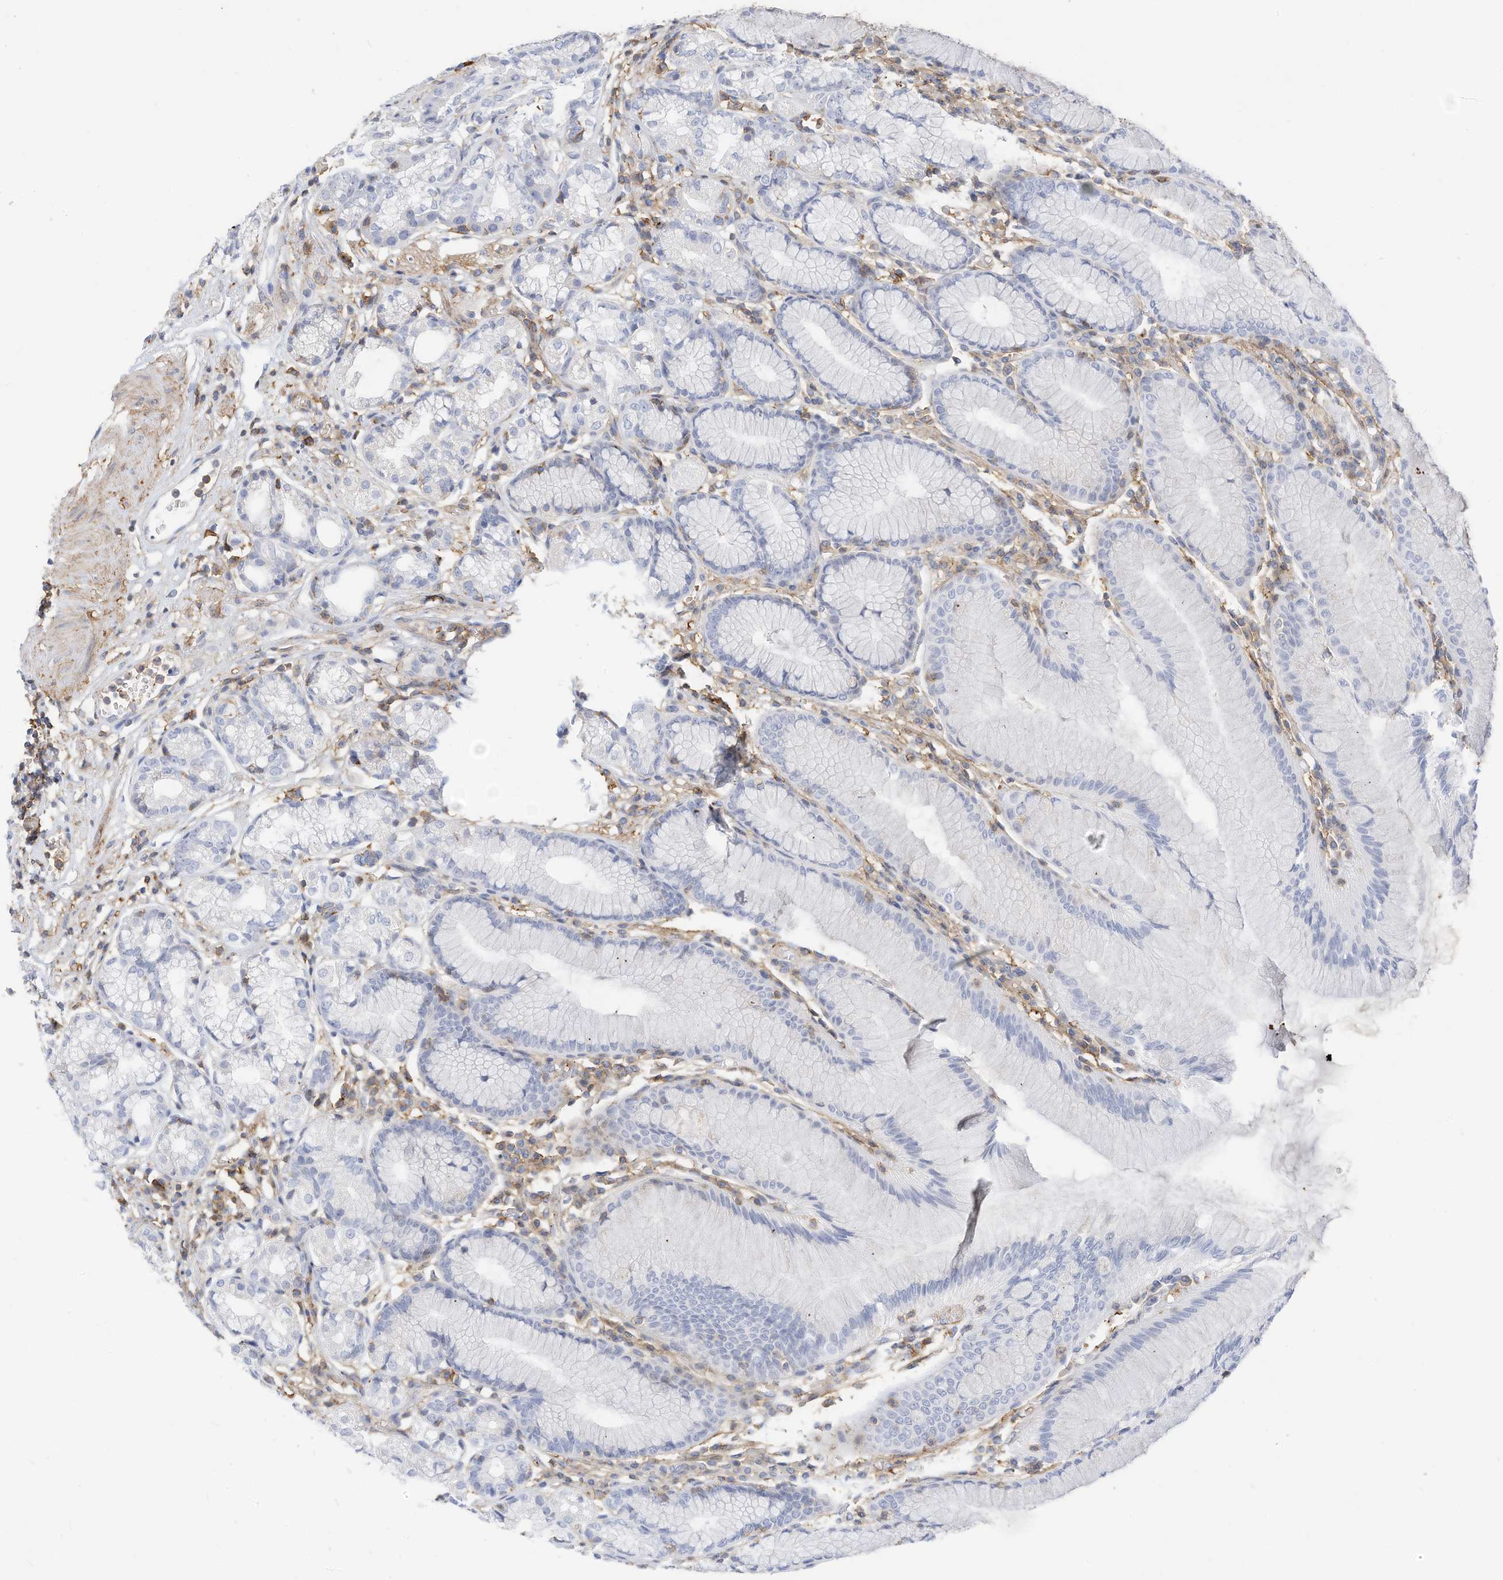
{"staining": {"intensity": "negative", "quantity": "none", "location": "none"}, "tissue": "stomach", "cell_type": "Glandular cells", "image_type": "normal", "snomed": [{"axis": "morphology", "description": "Normal tissue, NOS"}, {"axis": "topography", "description": "Stomach"}], "caption": "Immunohistochemistry (IHC) photomicrograph of unremarkable stomach stained for a protein (brown), which demonstrates no expression in glandular cells.", "gene": "TXNDC9", "patient": {"sex": "female", "age": 57}}